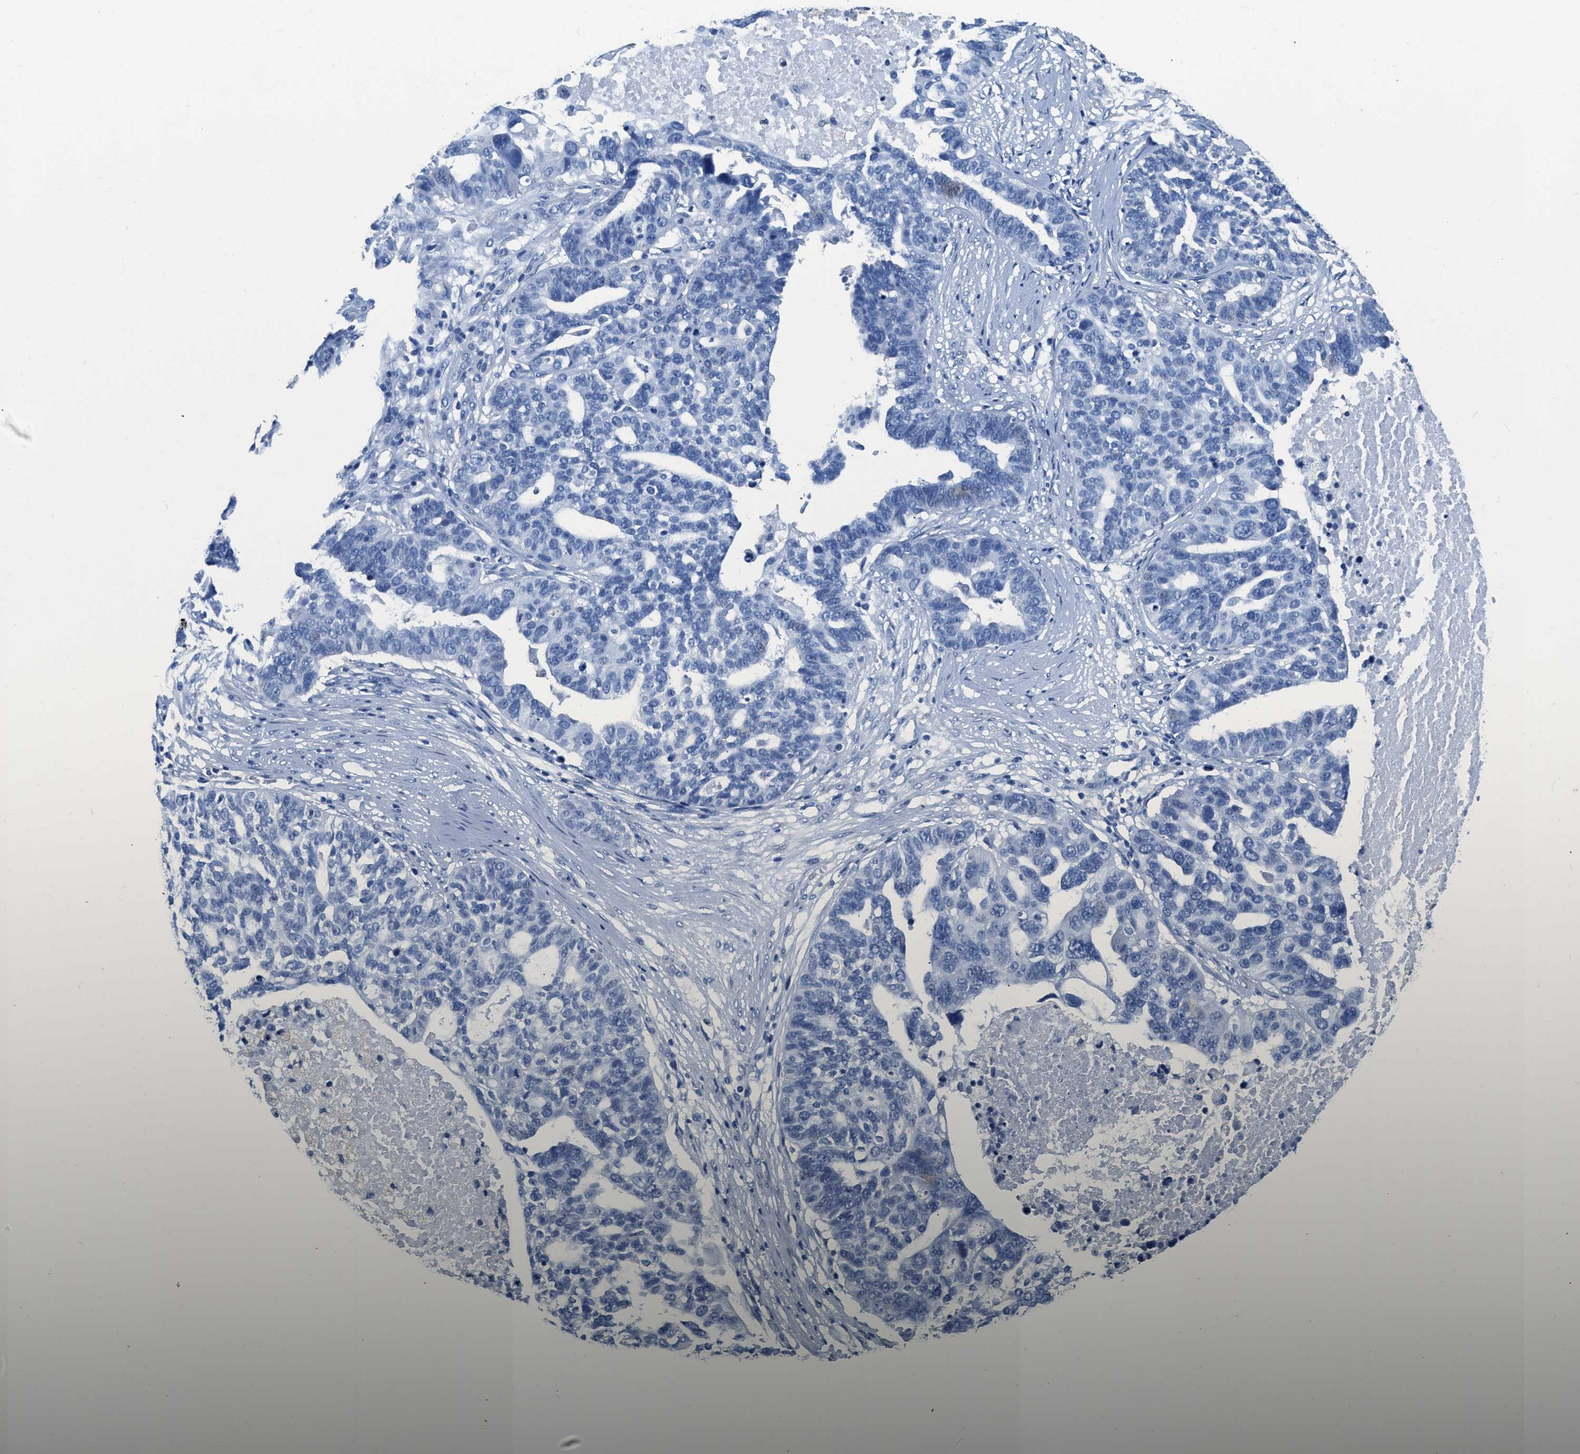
{"staining": {"intensity": "negative", "quantity": "none", "location": "none"}, "tissue": "ovarian cancer", "cell_type": "Tumor cells", "image_type": "cancer", "snomed": [{"axis": "morphology", "description": "Cystadenocarcinoma, serous, NOS"}, {"axis": "topography", "description": "Ovary"}], "caption": "Tumor cells show no significant staining in ovarian serous cystadenocarcinoma.", "gene": "ZDHHC13", "patient": {"sex": "female", "age": 59}}